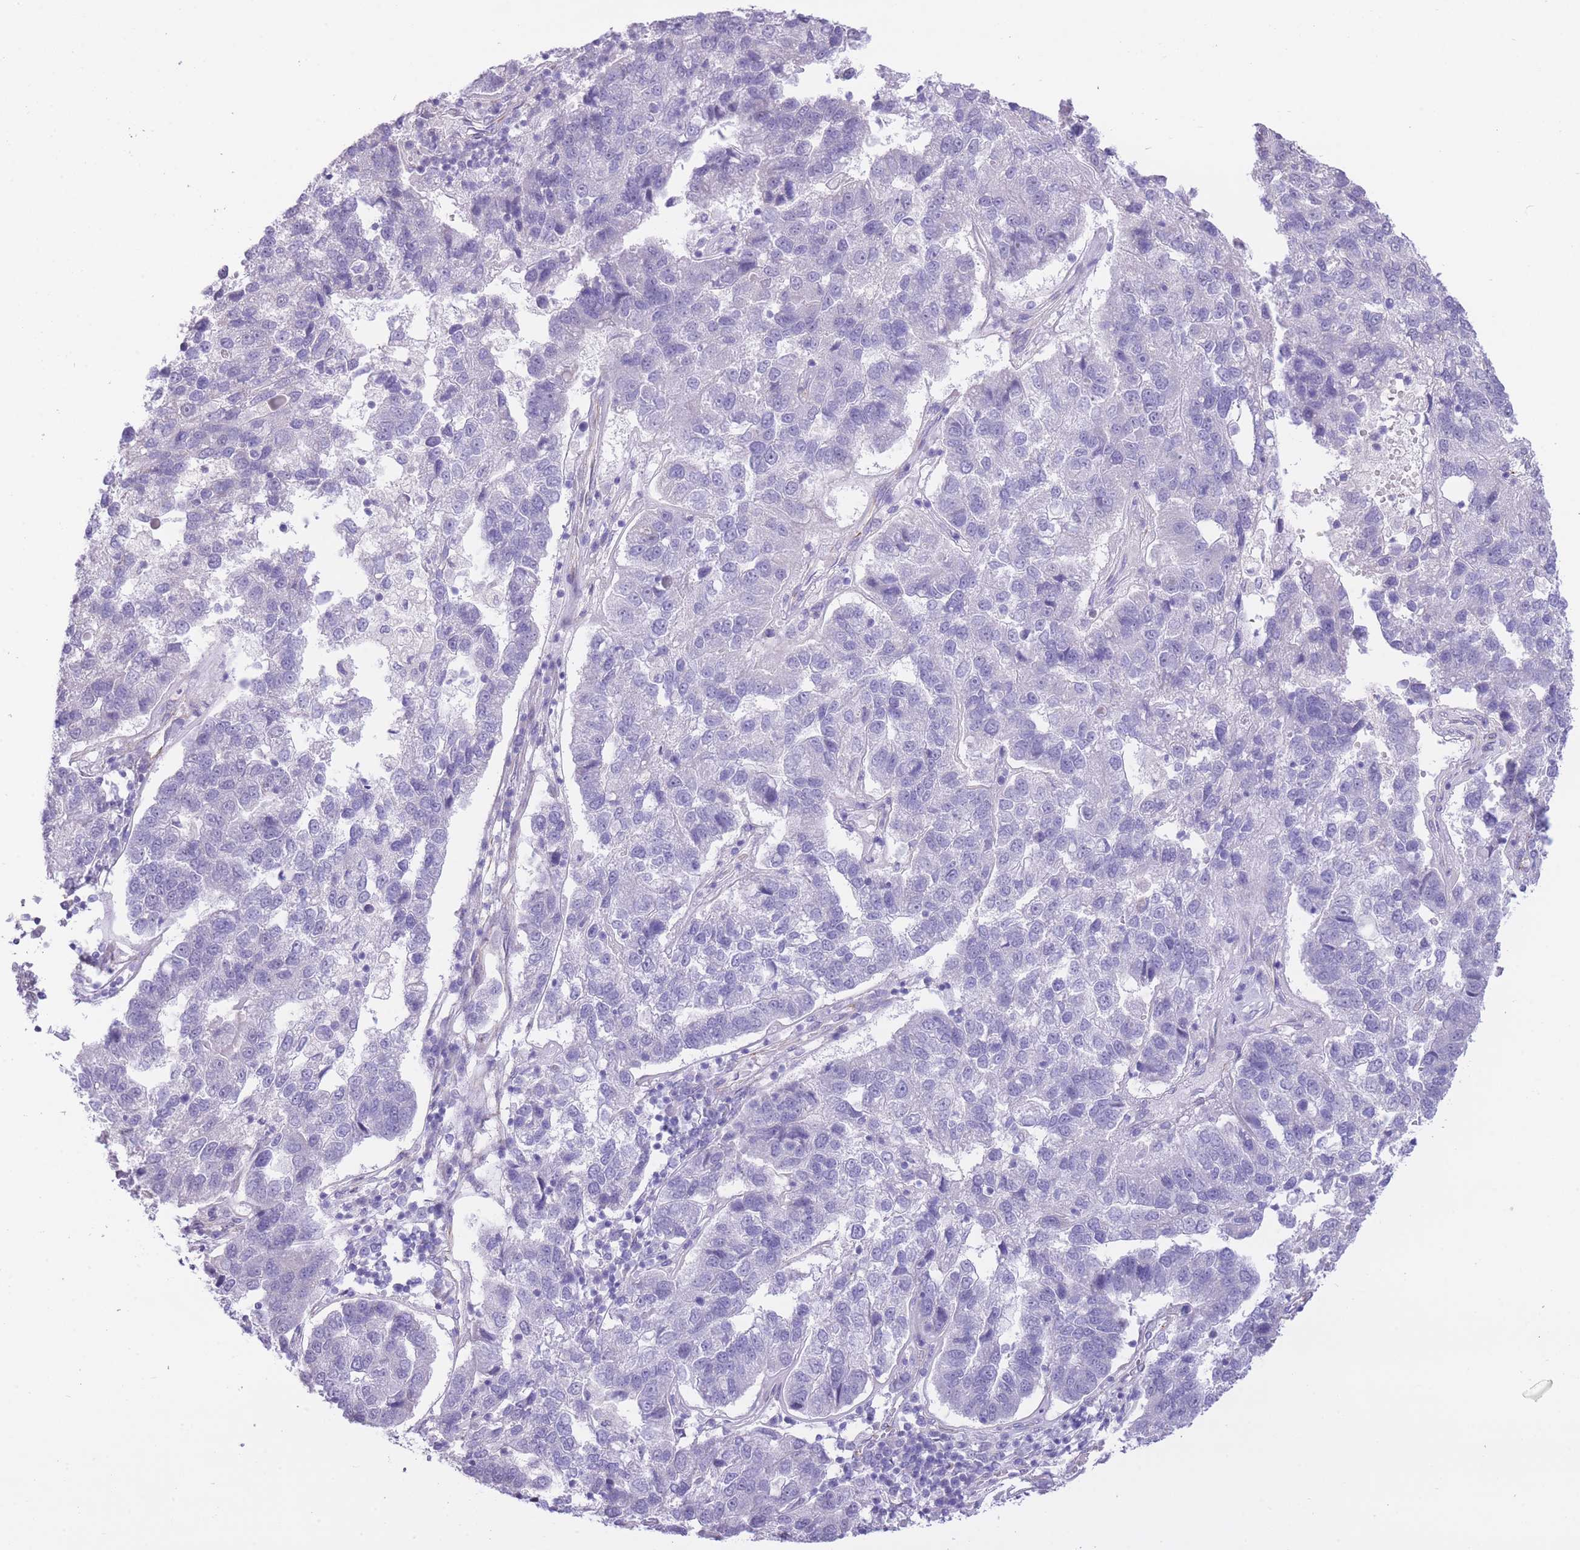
{"staining": {"intensity": "negative", "quantity": "none", "location": "none"}, "tissue": "pancreatic cancer", "cell_type": "Tumor cells", "image_type": "cancer", "snomed": [{"axis": "morphology", "description": "Adenocarcinoma, NOS"}, {"axis": "topography", "description": "Pancreas"}], "caption": "Pancreatic cancer was stained to show a protein in brown. There is no significant positivity in tumor cells.", "gene": "PSG8", "patient": {"sex": "female", "age": 61}}